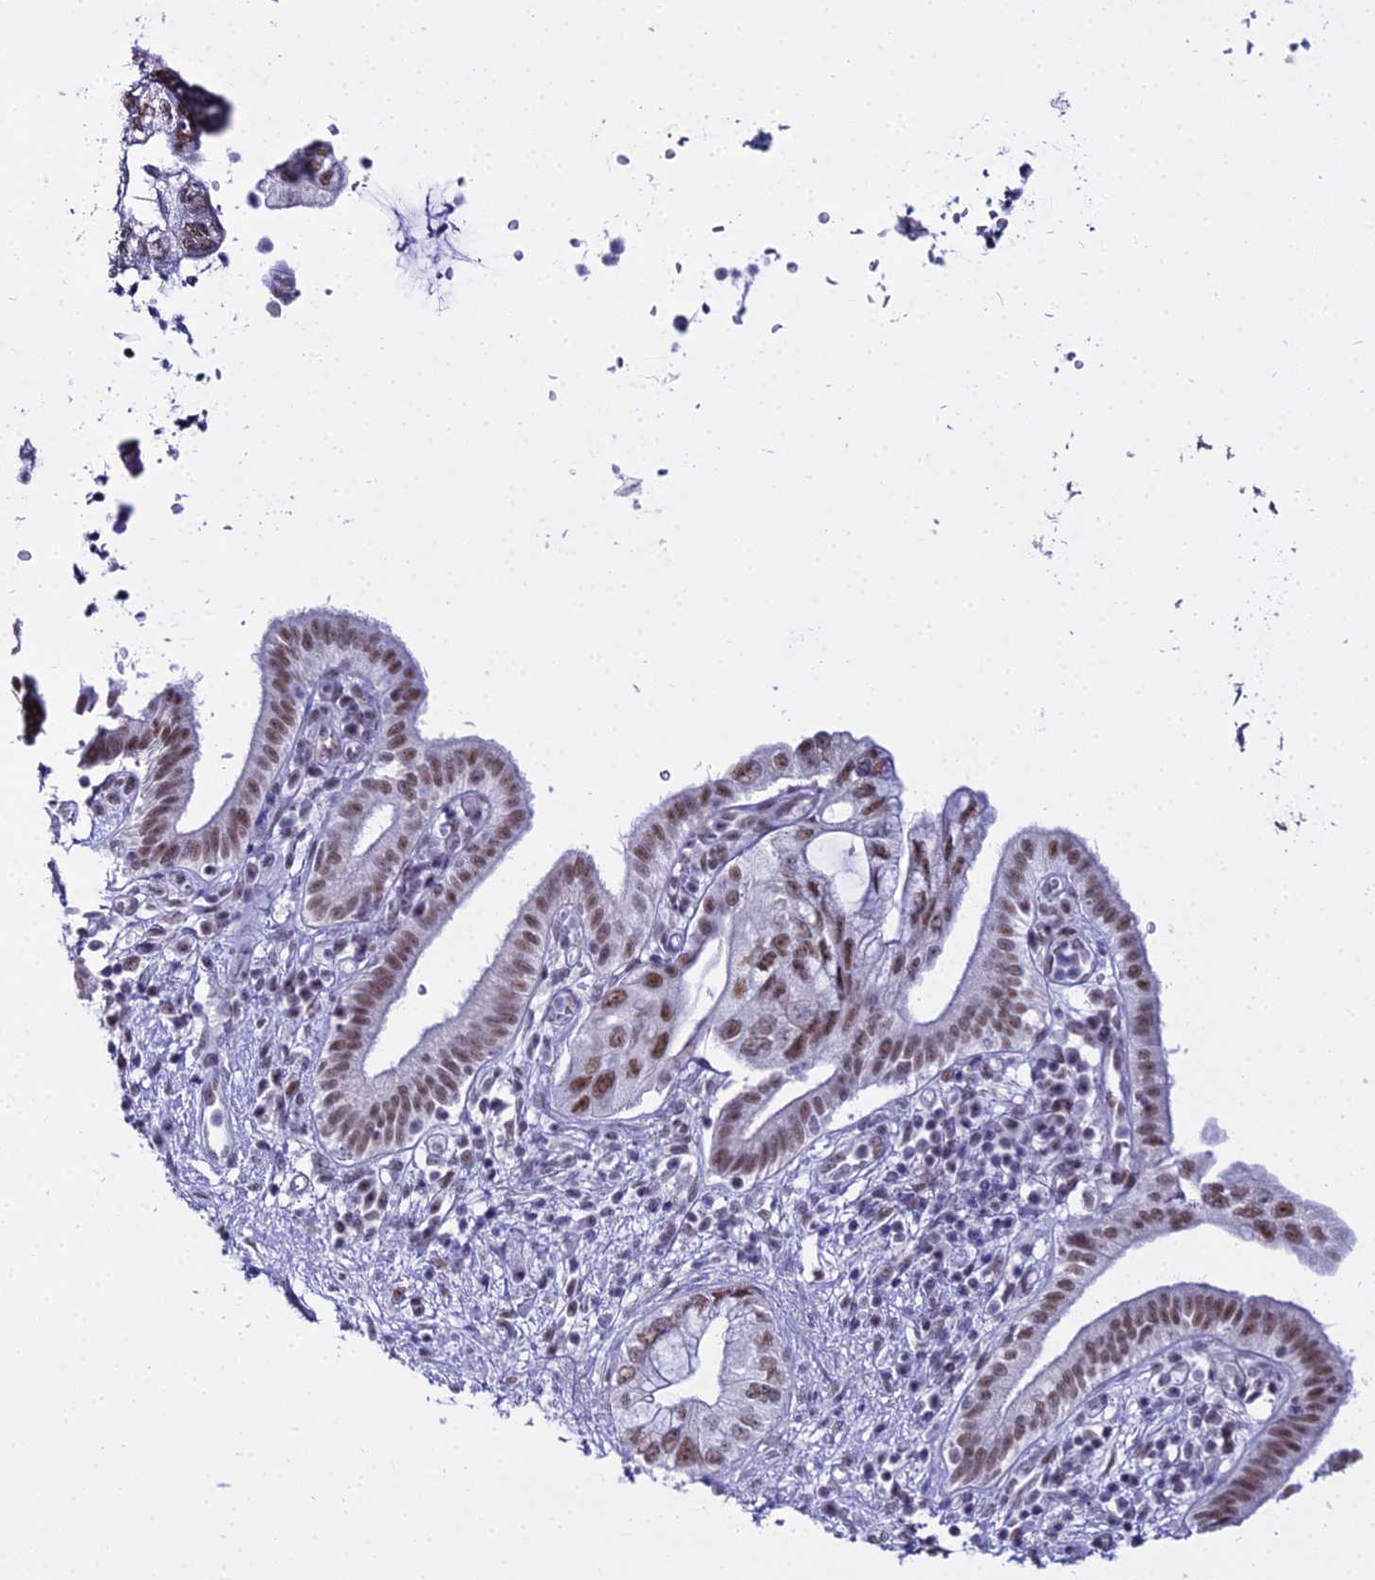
{"staining": {"intensity": "moderate", "quantity": ">75%", "location": "nuclear"}, "tissue": "pancreatic cancer", "cell_type": "Tumor cells", "image_type": "cancer", "snomed": [{"axis": "morphology", "description": "Adenocarcinoma, NOS"}, {"axis": "topography", "description": "Pancreas"}], "caption": "This is a histology image of immunohistochemistry (IHC) staining of pancreatic cancer (adenocarcinoma), which shows moderate expression in the nuclear of tumor cells.", "gene": "RBM12", "patient": {"sex": "female", "age": 73}}